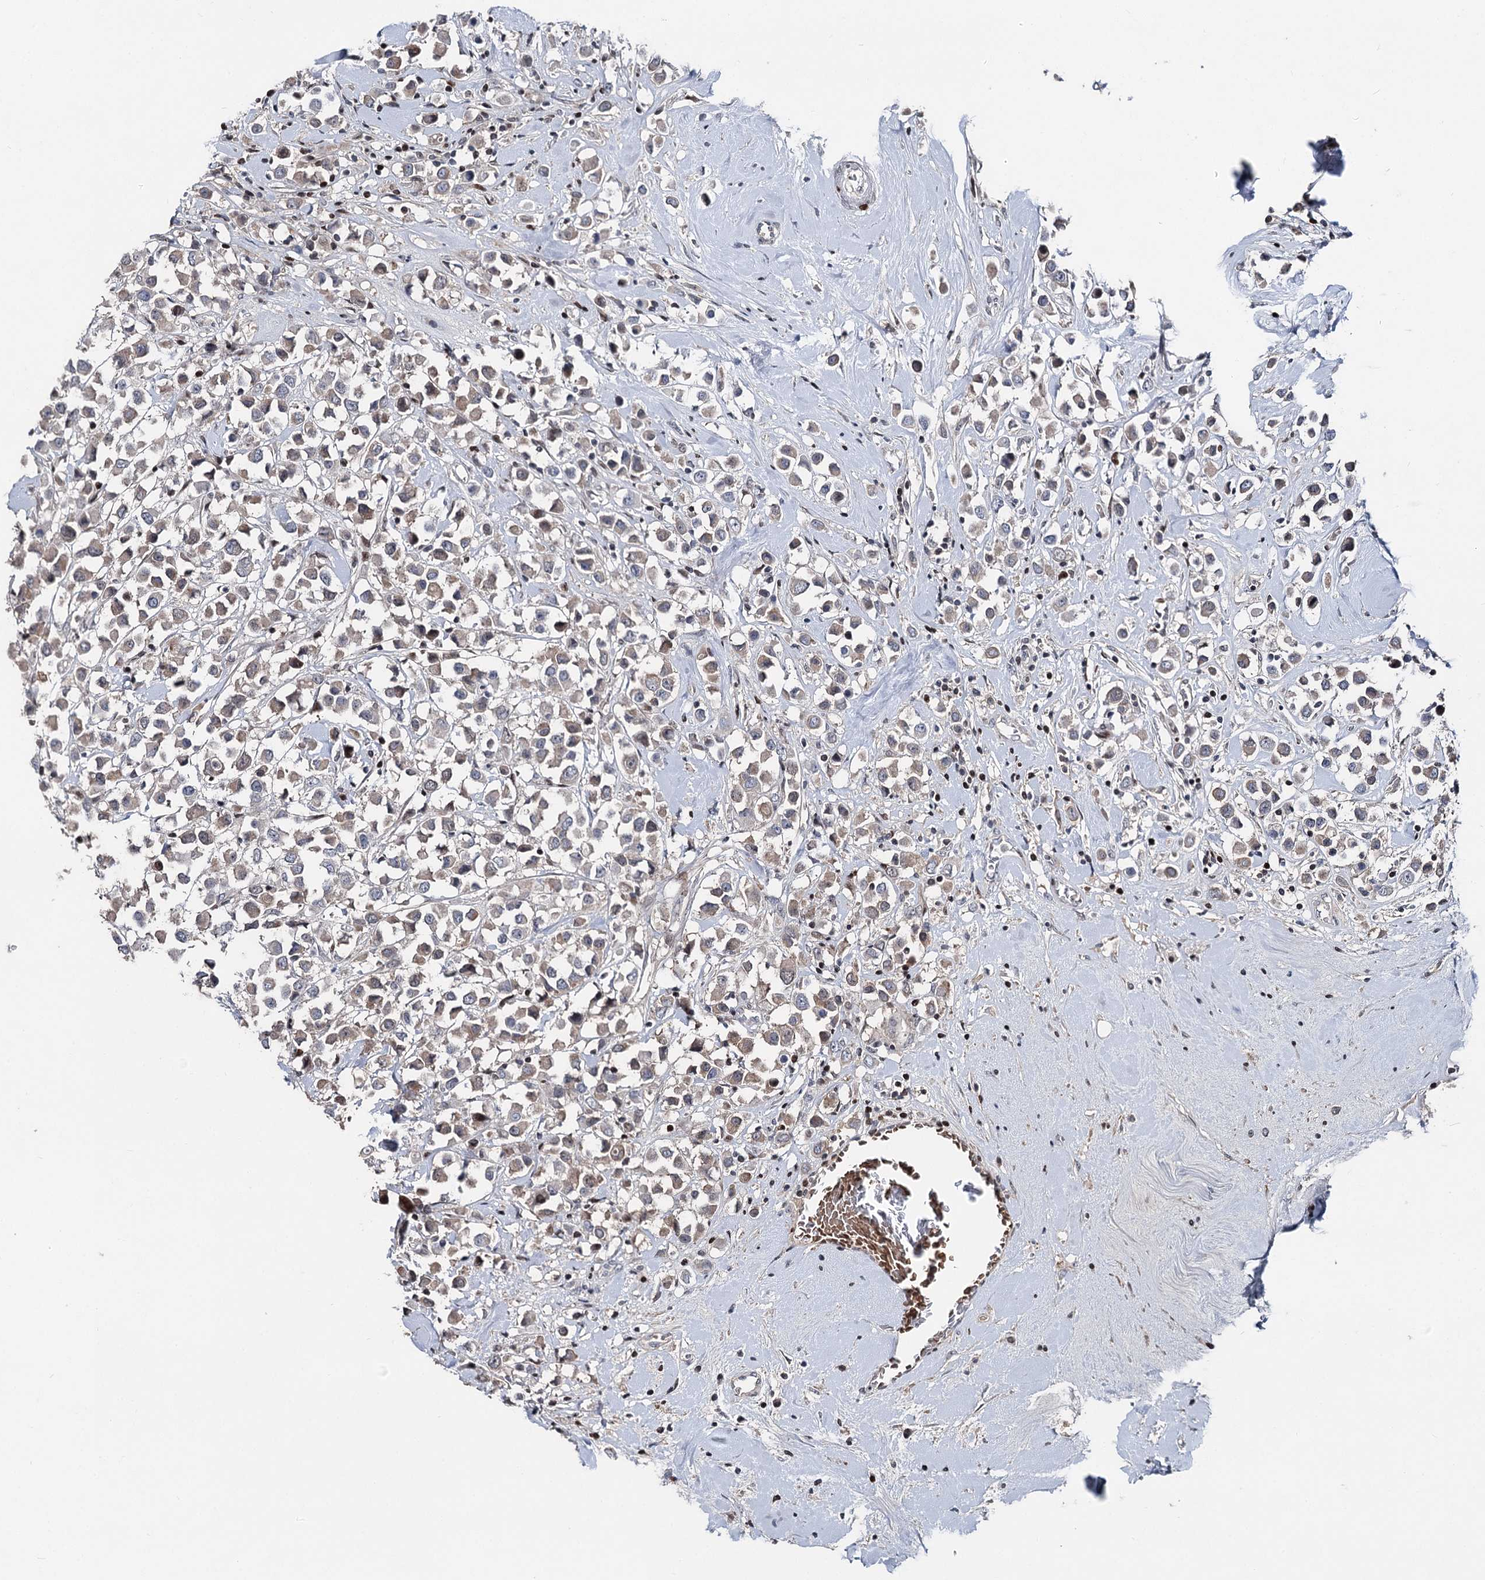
{"staining": {"intensity": "negative", "quantity": "none", "location": "none"}, "tissue": "breast cancer", "cell_type": "Tumor cells", "image_type": "cancer", "snomed": [{"axis": "morphology", "description": "Duct carcinoma"}, {"axis": "topography", "description": "Breast"}], "caption": "Photomicrograph shows no significant protein expression in tumor cells of invasive ductal carcinoma (breast).", "gene": "ITFG2", "patient": {"sex": "female", "age": 61}}